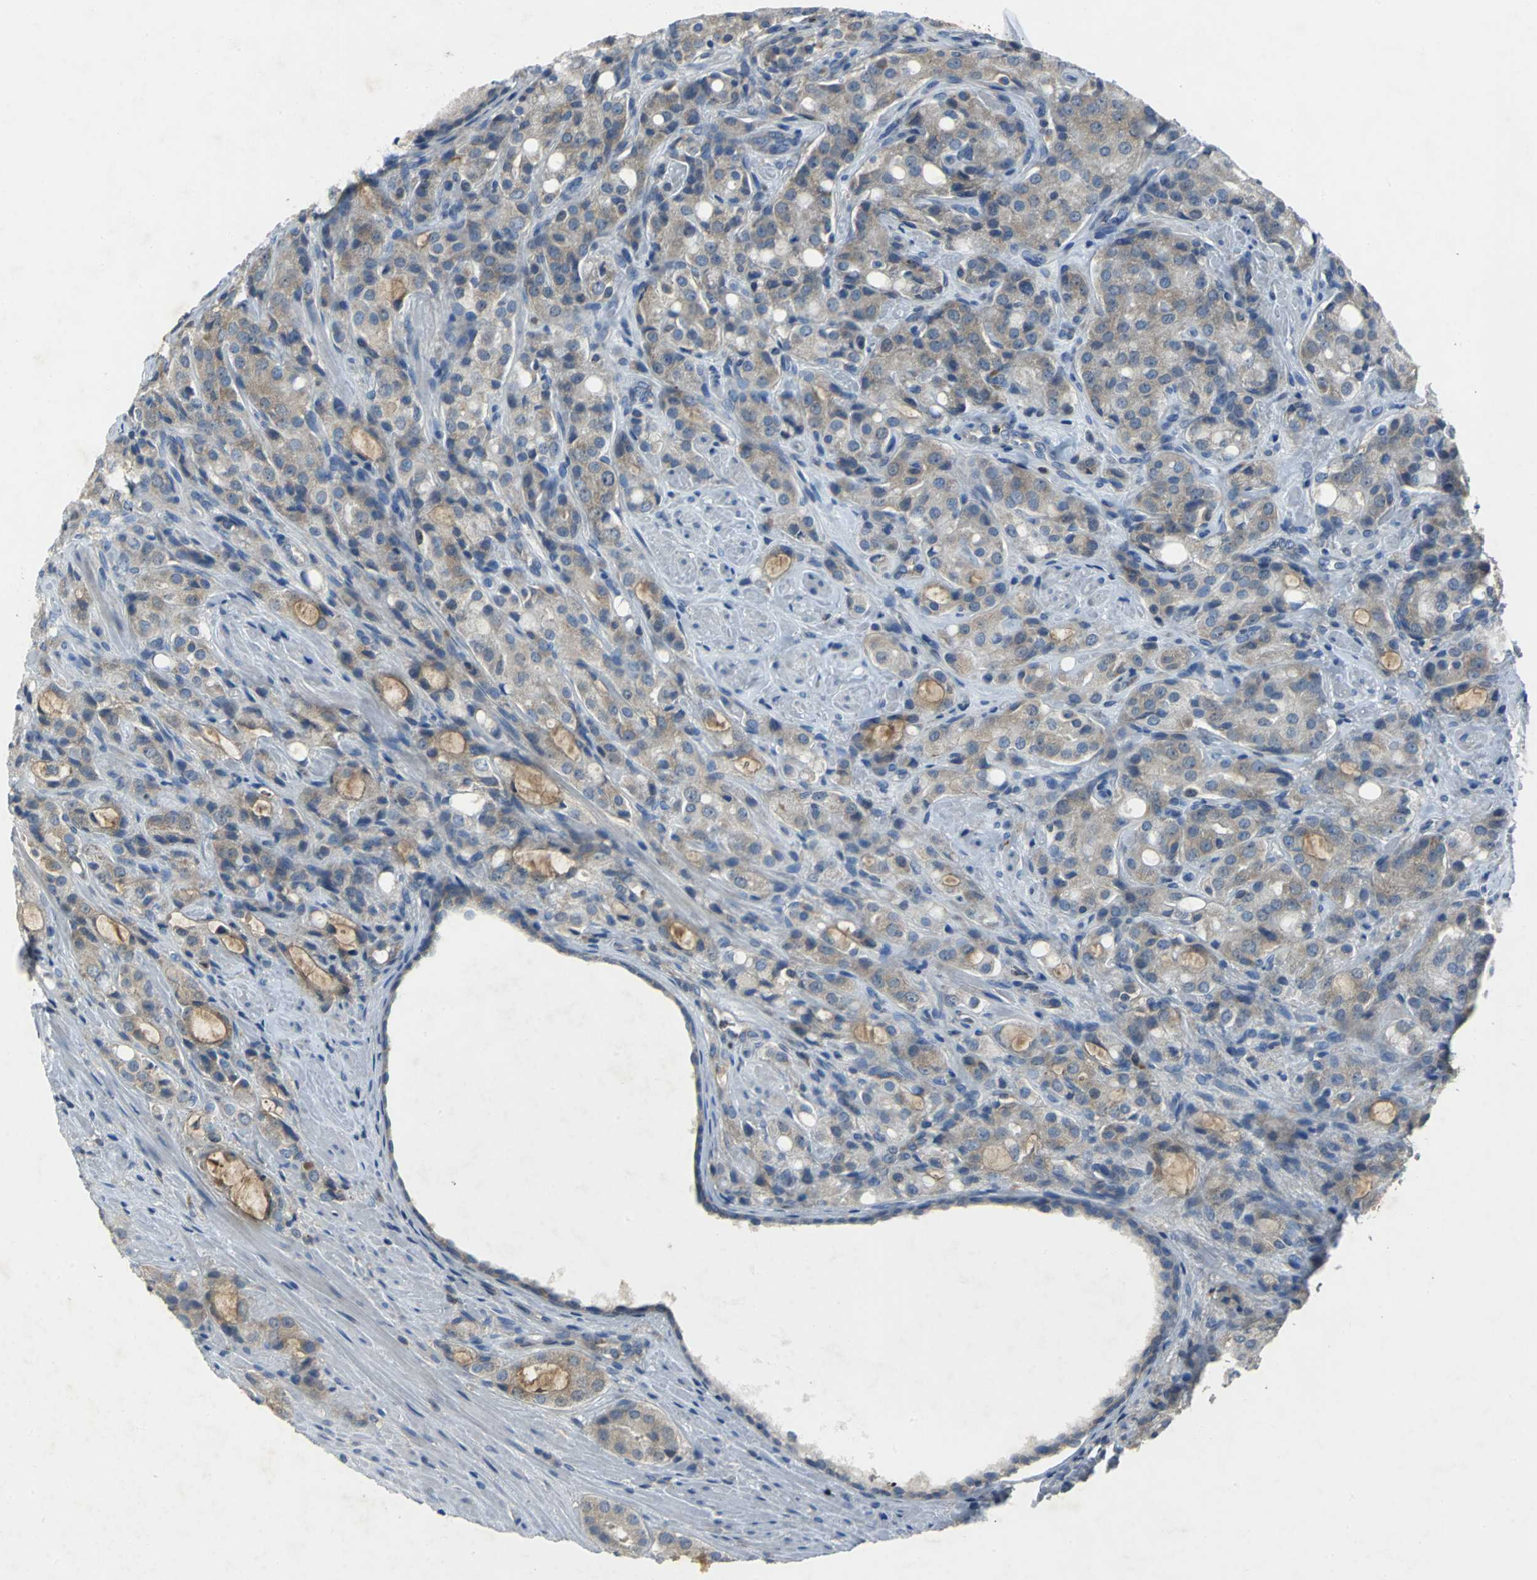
{"staining": {"intensity": "weak", "quantity": ">75%", "location": "cytoplasmic/membranous"}, "tissue": "prostate cancer", "cell_type": "Tumor cells", "image_type": "cancer", "snomed": [{"axis": "morphology", "description": "Adenocarcinoma, High grade"}, {"axis": "topography", "description": "Prostate"}], "caption": "Prostate high-grade adenocarcinoma stained with a protein marker exhibits weak staining in tumor cells.", "gene": "EIF5A", "patient": {"sex": "male", "age": 72}}